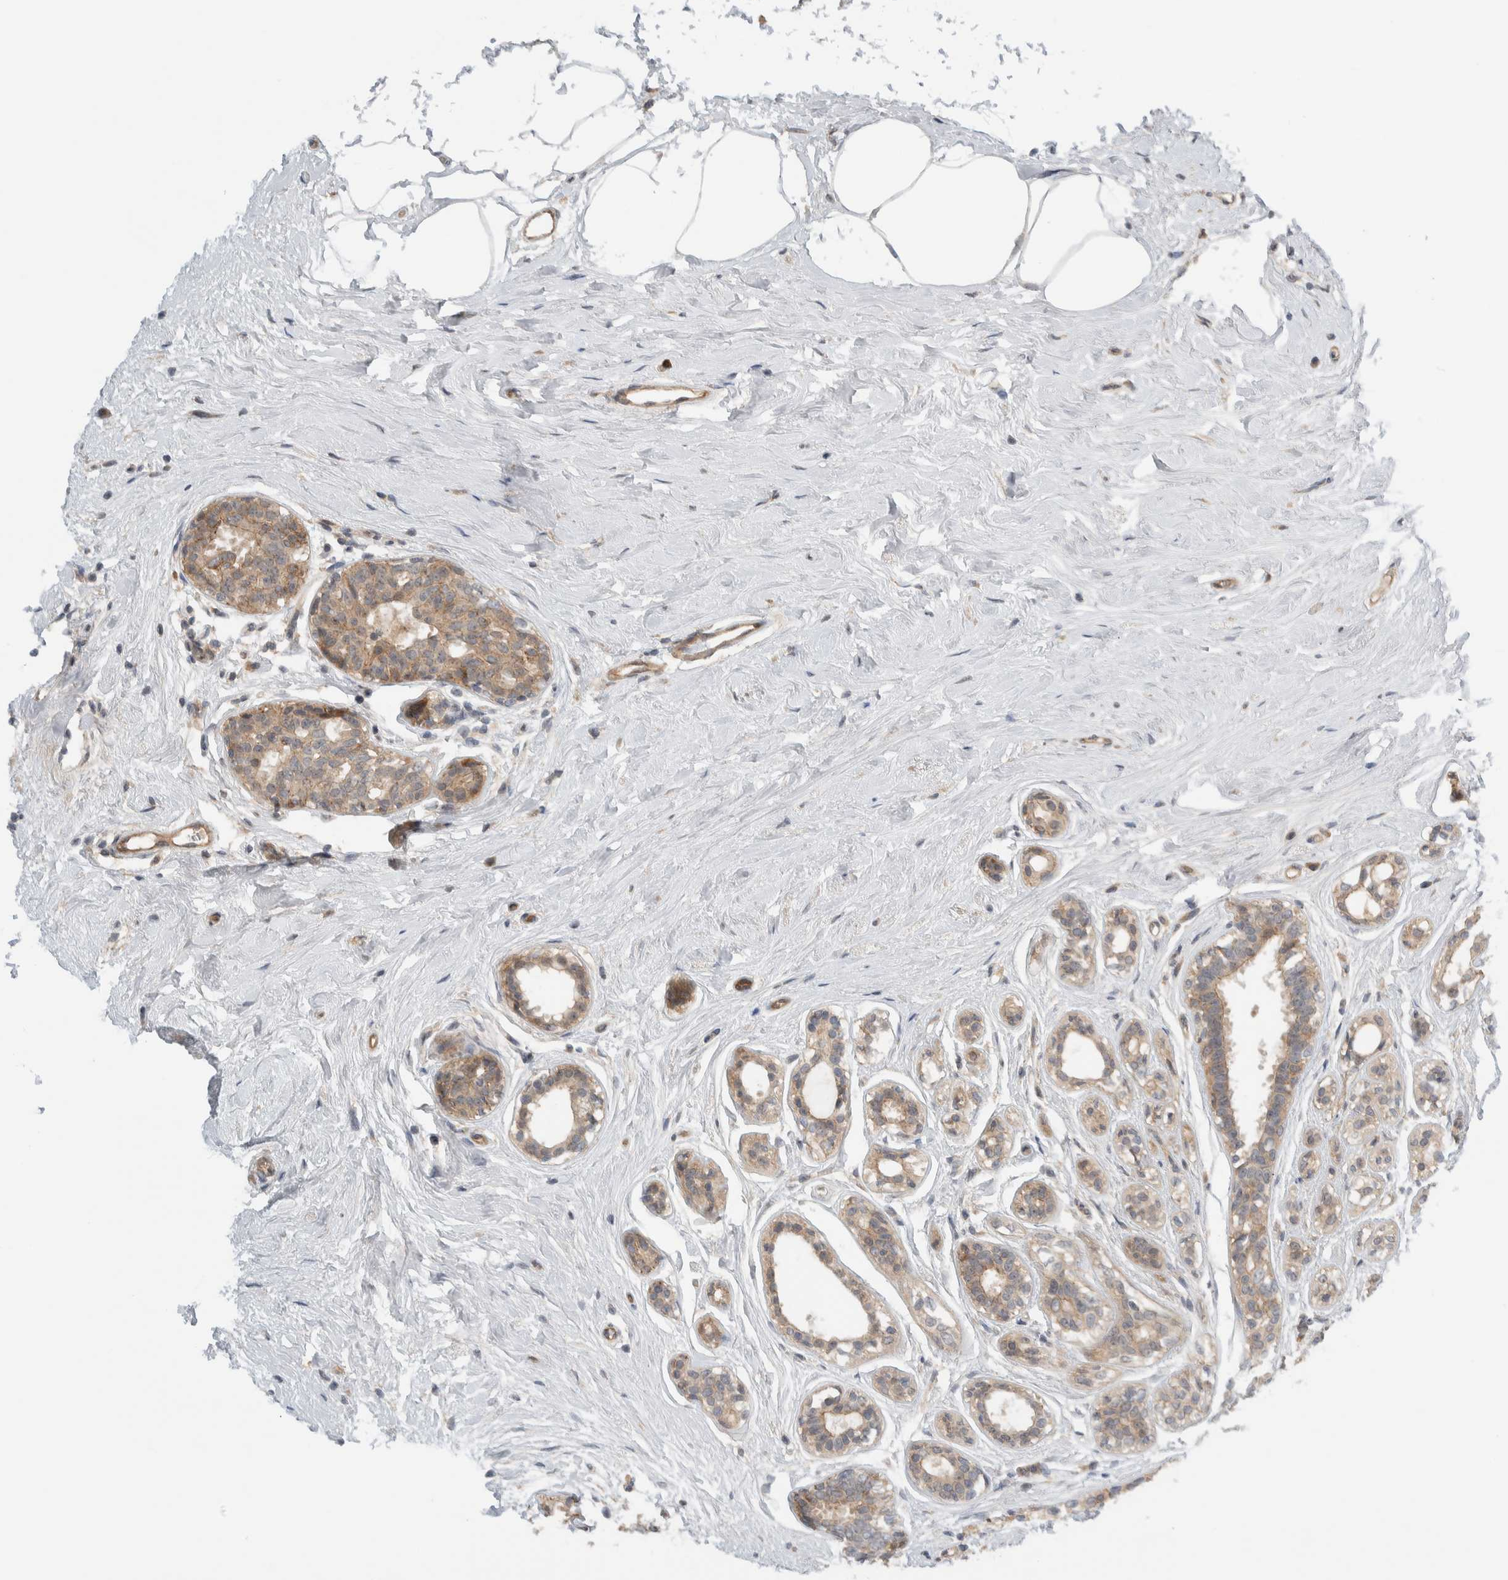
{"staining": {"intensity": "weak", "quantity": ">75%", "location": "cytoplasmic/membranous"}, "tissue": "breast cancer", "cell_type": "Tumor cells", "image_type": "cancer", "snomed": [{"axis": "morphology", "description": "Duct carcinoma"}, {"axis": "topography", "description": "Breast"}], "caption": "Breast cancer (infiltrating ductal carcinoma) tissue demonstrates weak cytoplasmic/membranous staining in about >75% of tumor cells (DAB (3,3'-diaminobenzidine) IHC, brown staining for protein, blue staining for nuclei).", "gene": "MPRIP", "patient": {"sex": "female", "age": 55}}